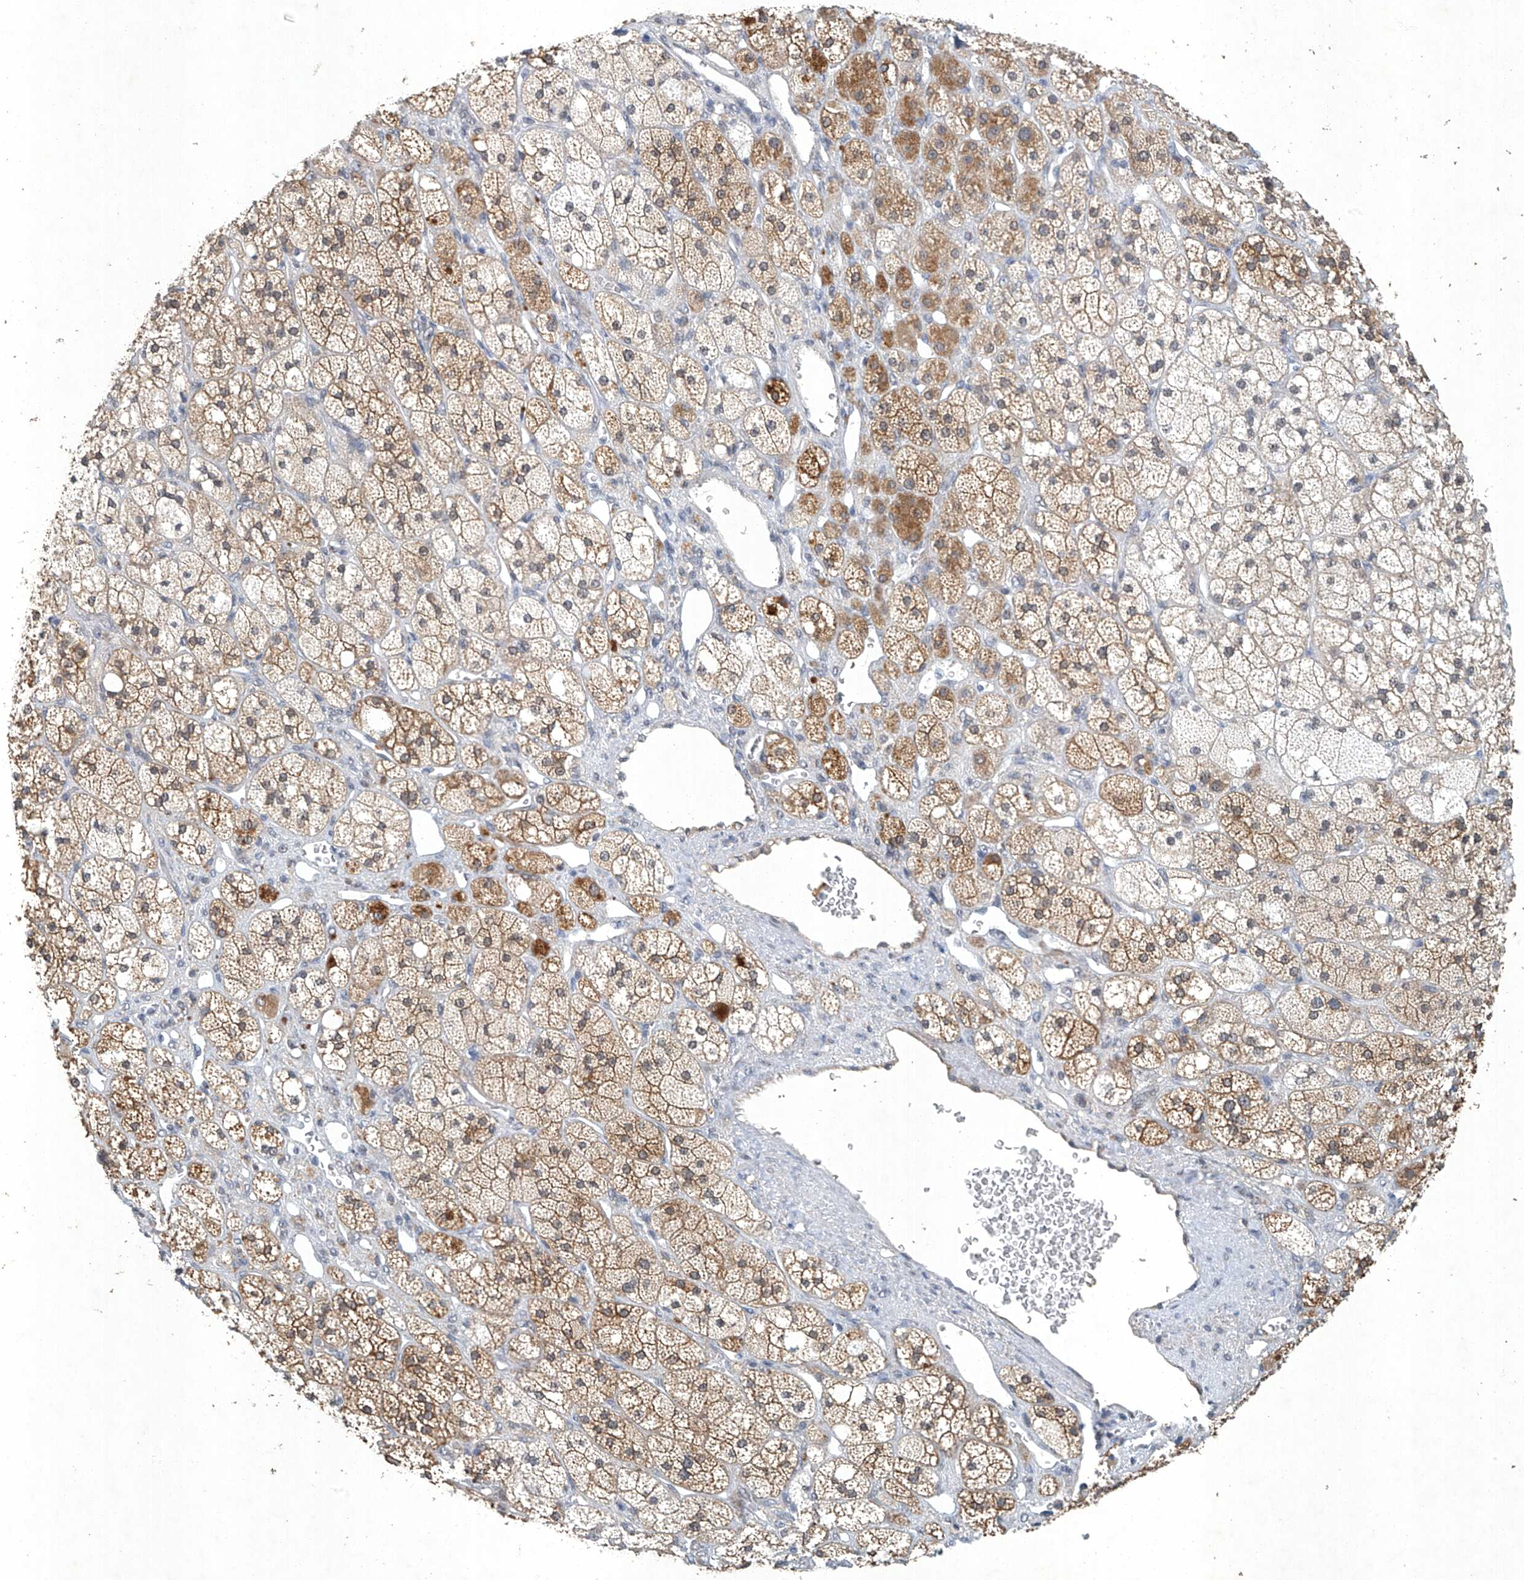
{"staining": {"intensity": "moderate", "quantity": "25%-75%", "location": "cytoplasmic/membranous"}, "tissue": "adrenal gland", "cell_type": "Glandular cells", "image_type": "normal", "snomed": [{"axis": "morphology", "description": "Normal tissue, NOS"}, {"axis": "topography", "description": "Adrenal gland"}], "caption": "DAB immunohistochemical staining of normal human adrenal gland exhibits moderate cytoplasmic/membranous protein expression in about 25%-75% of glandular cells.", "gene": "TAF8", "patient": {"sex": "male", "age": 61}}